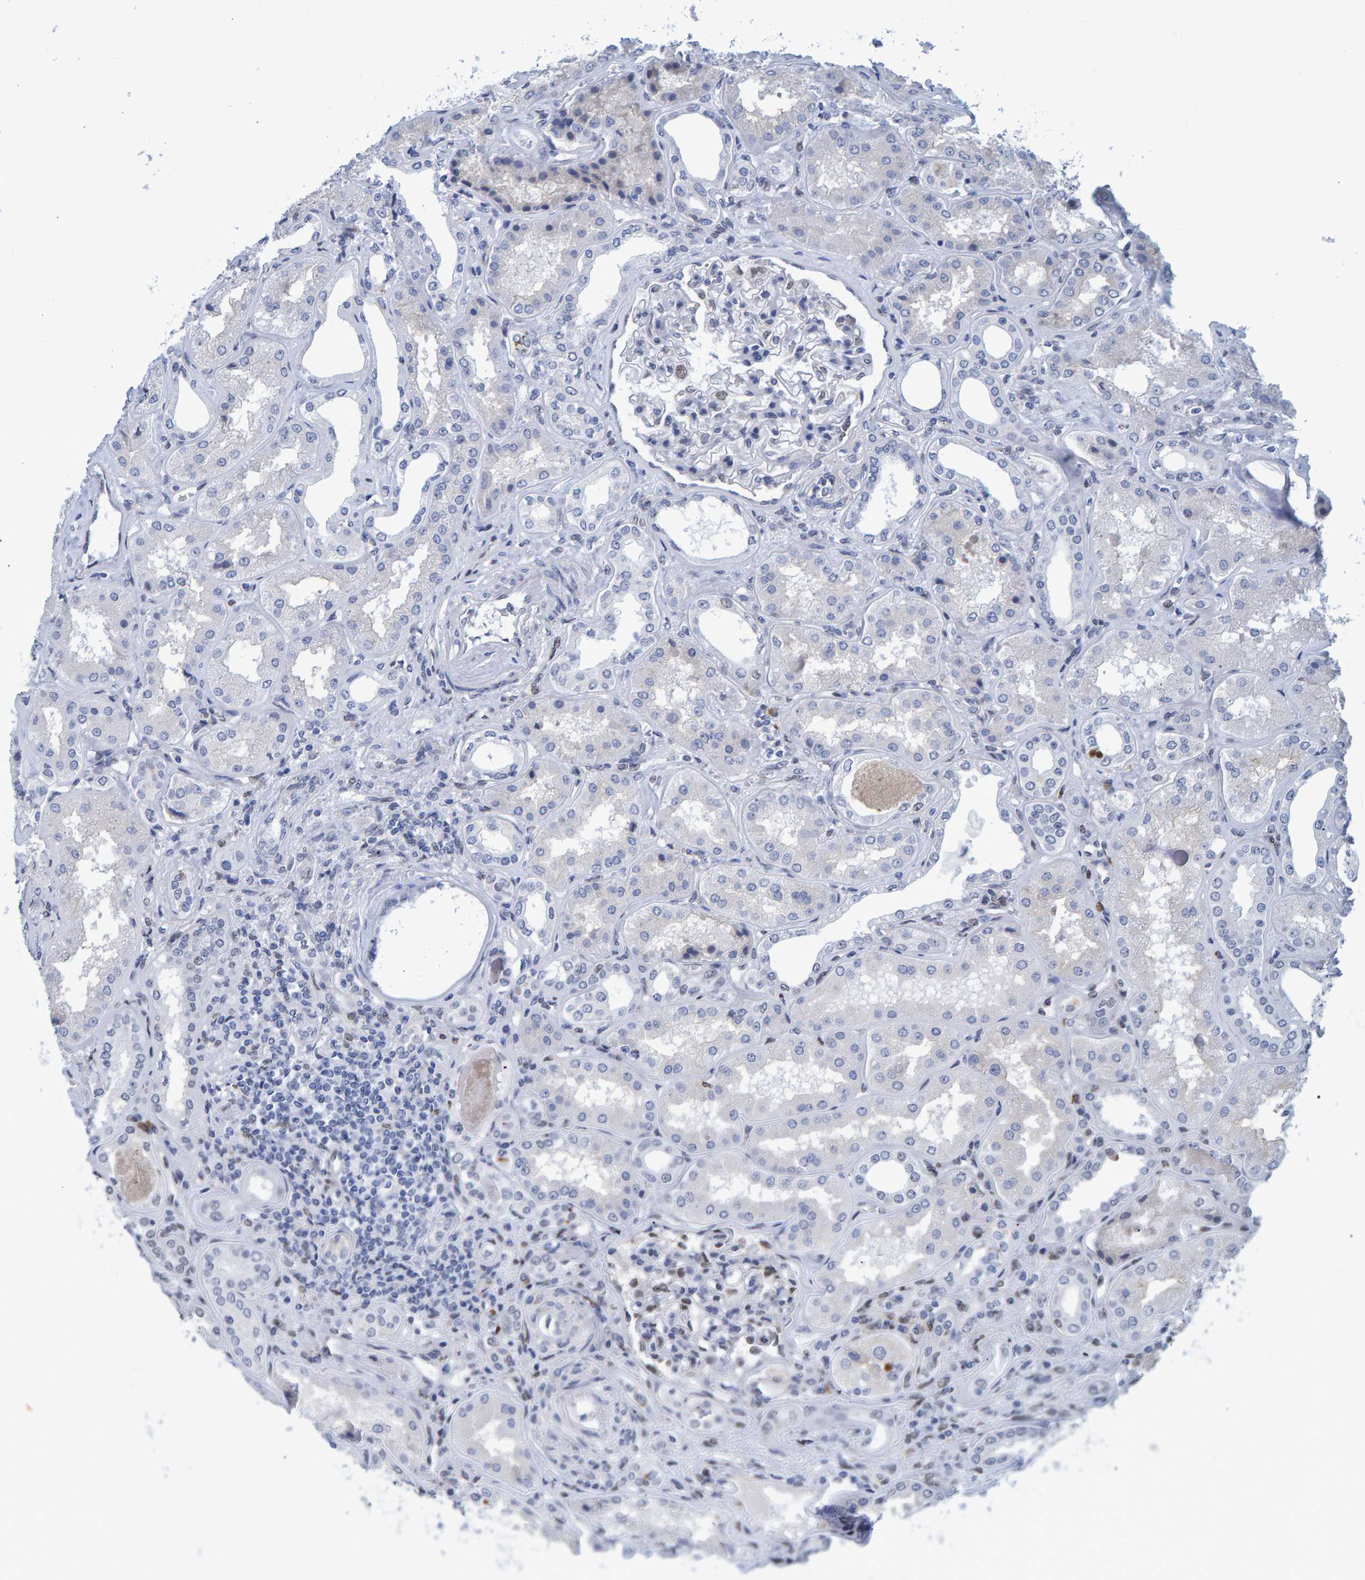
{"staining": {"intensity": "weak", "quantity": "25%-75%", "location": "nuclear"}, "tissue": "kidney", "cell_type": "Cells in glomeruli", "image_type": "normal", "snomed": [{"axis": "morphology", "description": "Normal tissue, NOS"}, {"axis": "topography", "description": "Kidney"}], "caption": "IHC image of unremarkable human kidney stained for a protein (brown), which reveals low levels of weak nuclear expression in approximately 25%-75% of cells in glomeruli.", "gene": "QKI", "patient": {"sex": "female", "age": 56}}